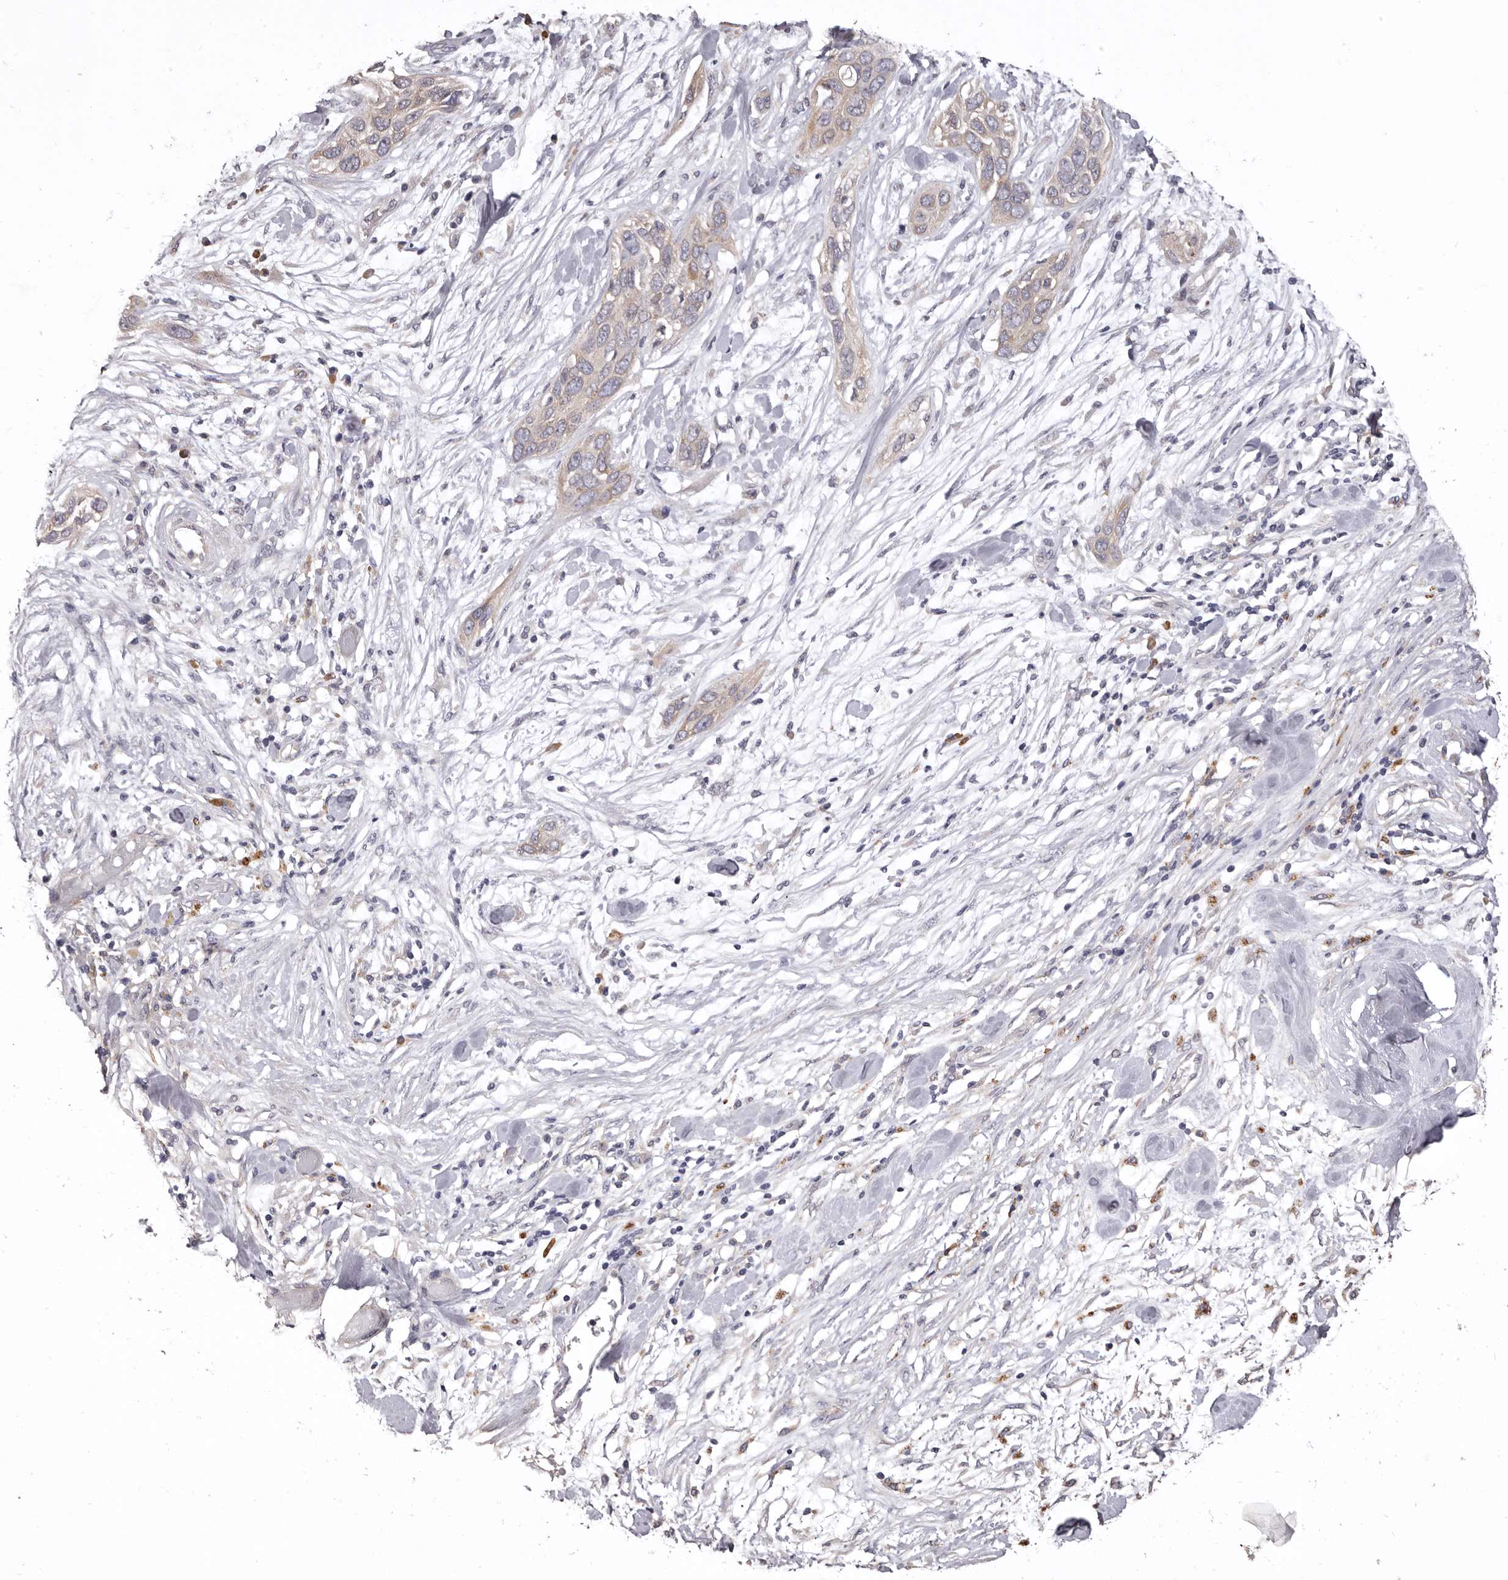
{"staining": {"intensity": "weak", "quantity": "<25%", "location": "cytoplasmic/membranous"}, "tissue": "pancreatic cancer", "cell_type": "Tumor cells", "image_type": "cancer", "snomed": [{"axis": "morphology", "description": "Adenocarcinoma, NOS"}, {"axis": "topography", "description": "Pancreas"}], "caption": "Human adenocarcinoma (pancreatic) stained for a protein using immunohistochemistry demonstrates no staining in tumor cells.", "gene": "ETNK1", "patient": {"sex": "female", "age": 60}}